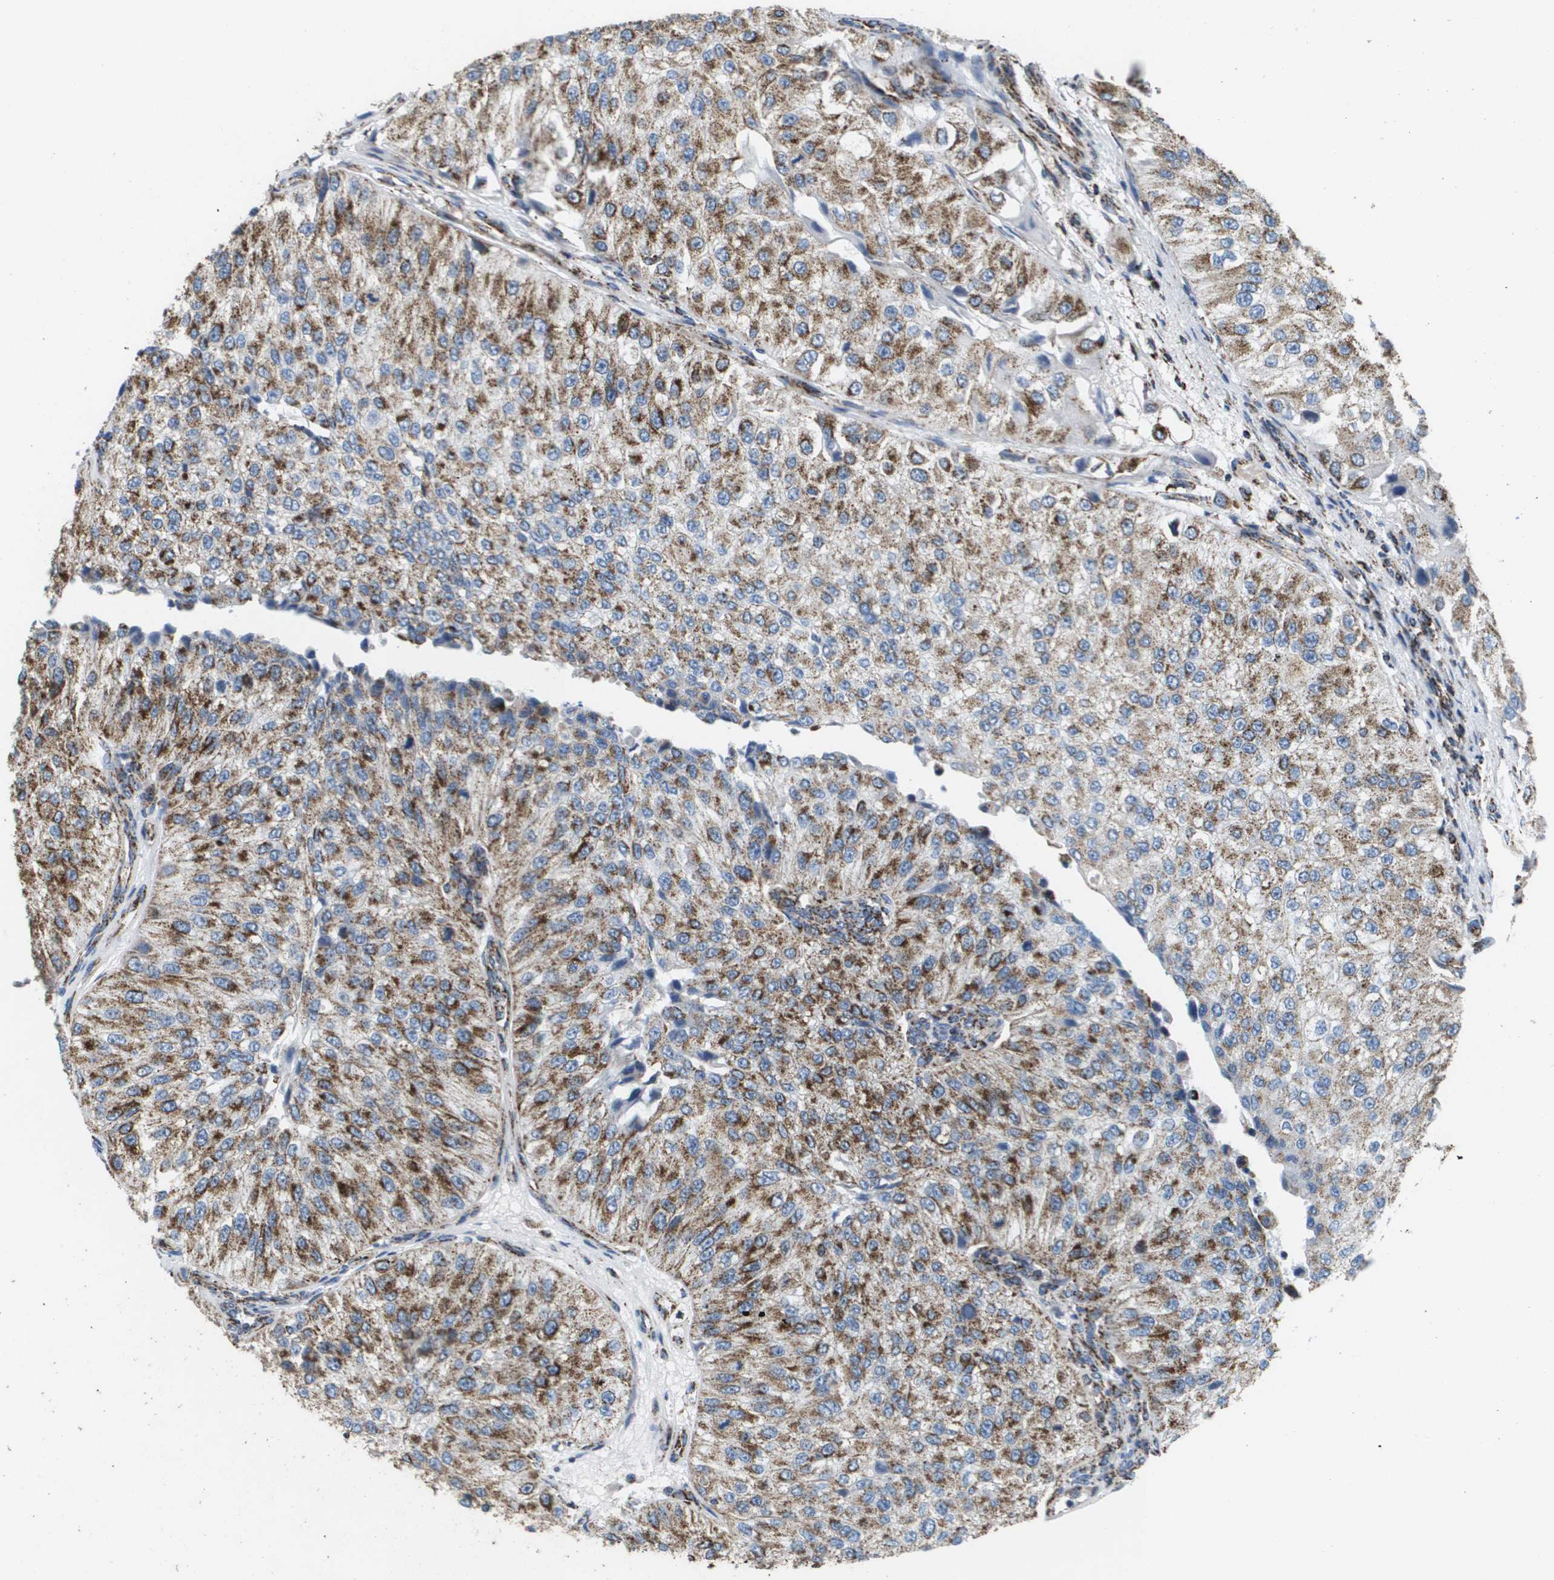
{"staining": {"intensity": "strong", "quantity": ">75%", "location": "cytoplasmic/membranous"}, "tissue": "urothelial cancer", "cell_type": "Tumor cells", "image_type": "cancer", "snomed": [{"axis": "morphology", "description": "Urothelial carcinoma, High grade"}, {"axis": "topography", "description": "Kidney"}, {"axis": "topography", "description": "Urinary bladder"}], "caption": "This image reveals IHC staining of urothelial cancer, with high strong cytoplasmic/membranous expression in approximately >75% of tumor cells.", "gene": "ATP5F1B", "patient": {"sex": "male", "age": 77}}